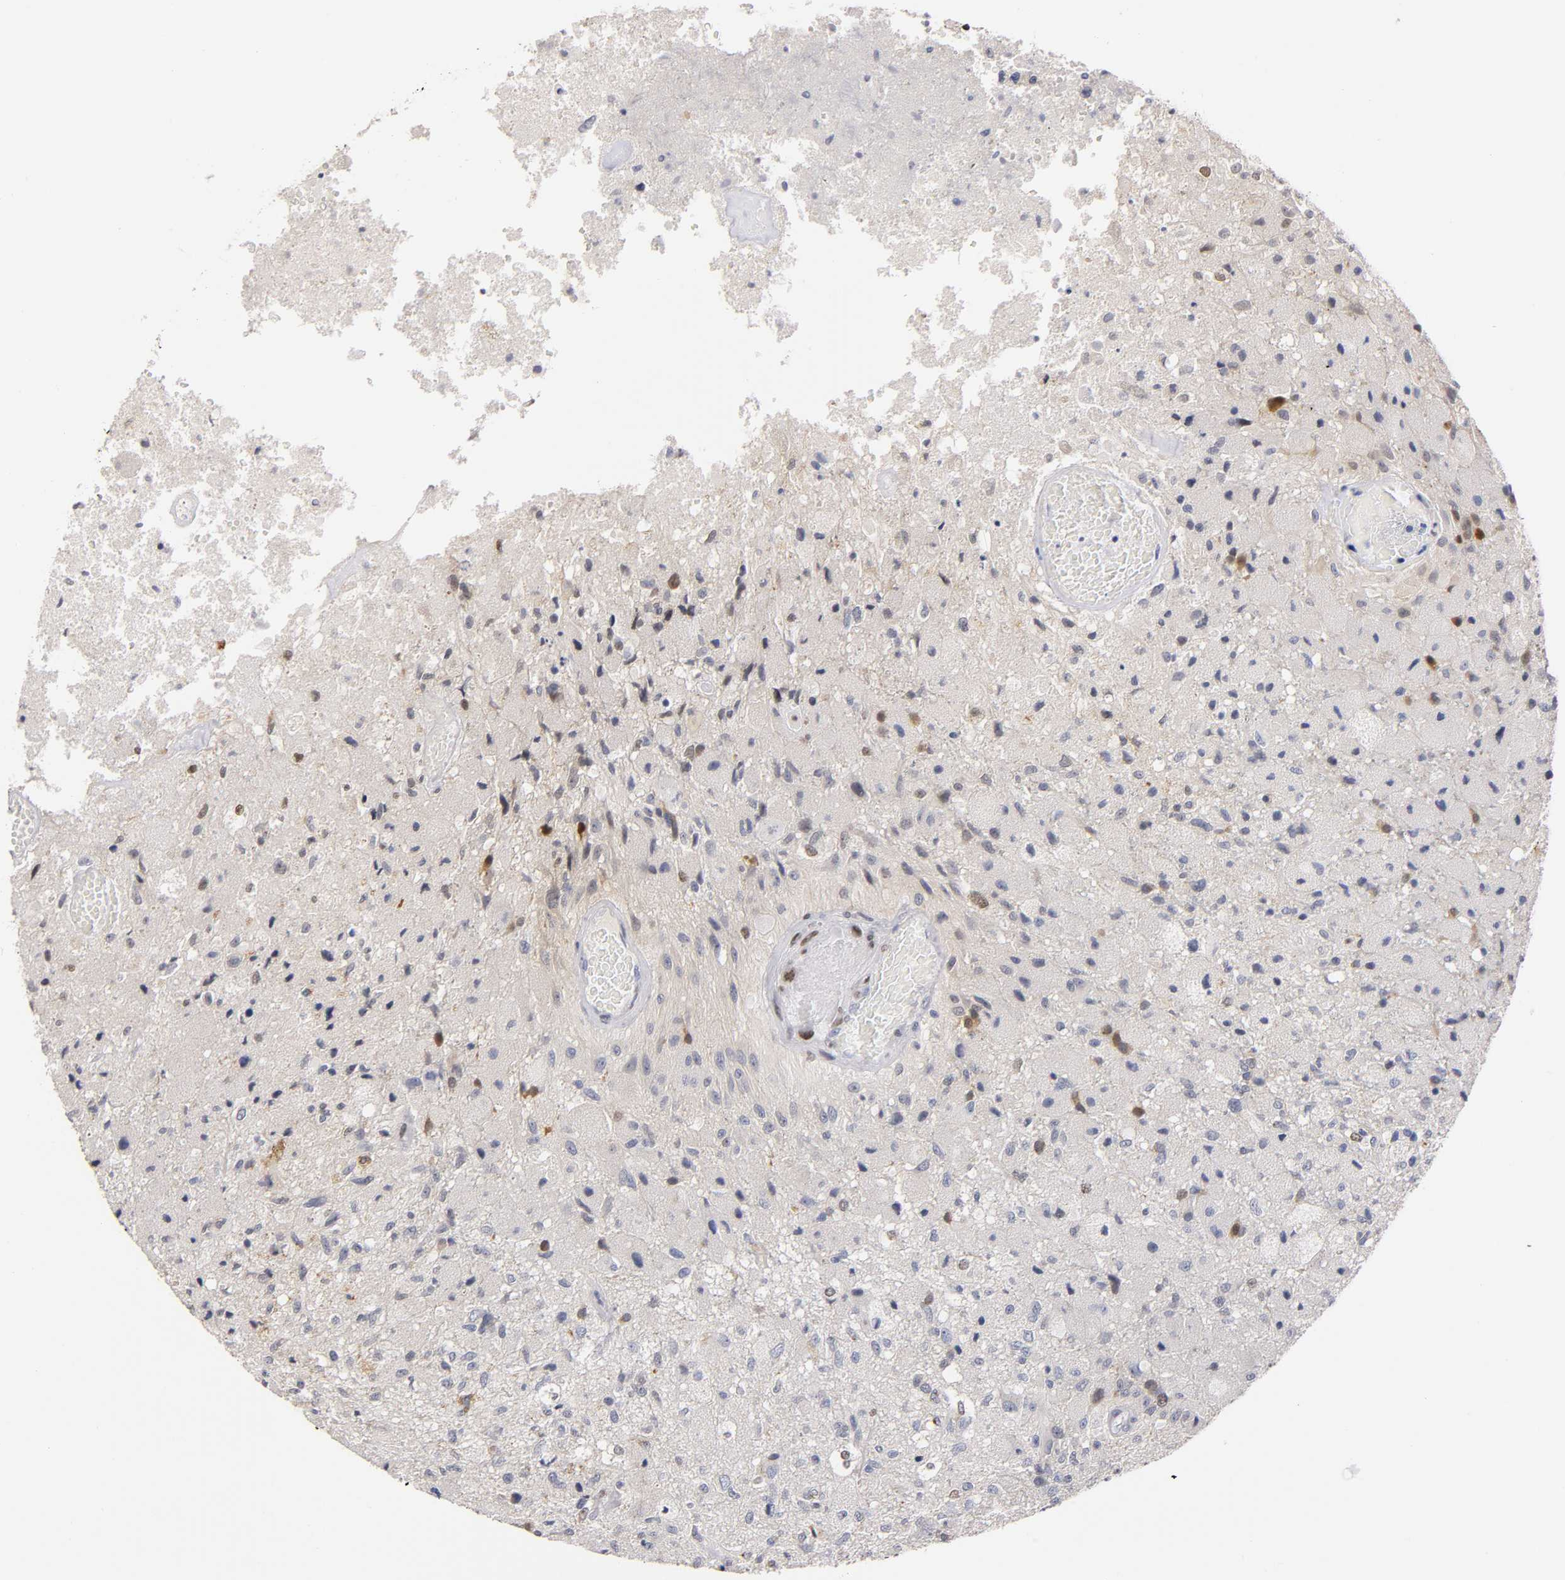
{"staining": {"intensity": "weak", "quantity": "<25%", "location": "nuclear"}, "tissue": "glioma", "cell_type": "Tumor cells", "image_type": "cancer", "snomed": [{"axis": "morphology", "description": "Normal tissue, NOS"}, {"axis": "morphology", "description": "Glioma, malignant, High grade"}, {"axis": "topography", "description": "Cerebral cortex"}], "caption": "Immunohistochemical staining of human malignant glioma (high-grade) displays no significant staining in tumor cells.", "gene": "RUNX1", "patient": {"sex": "male", "age": 77}}